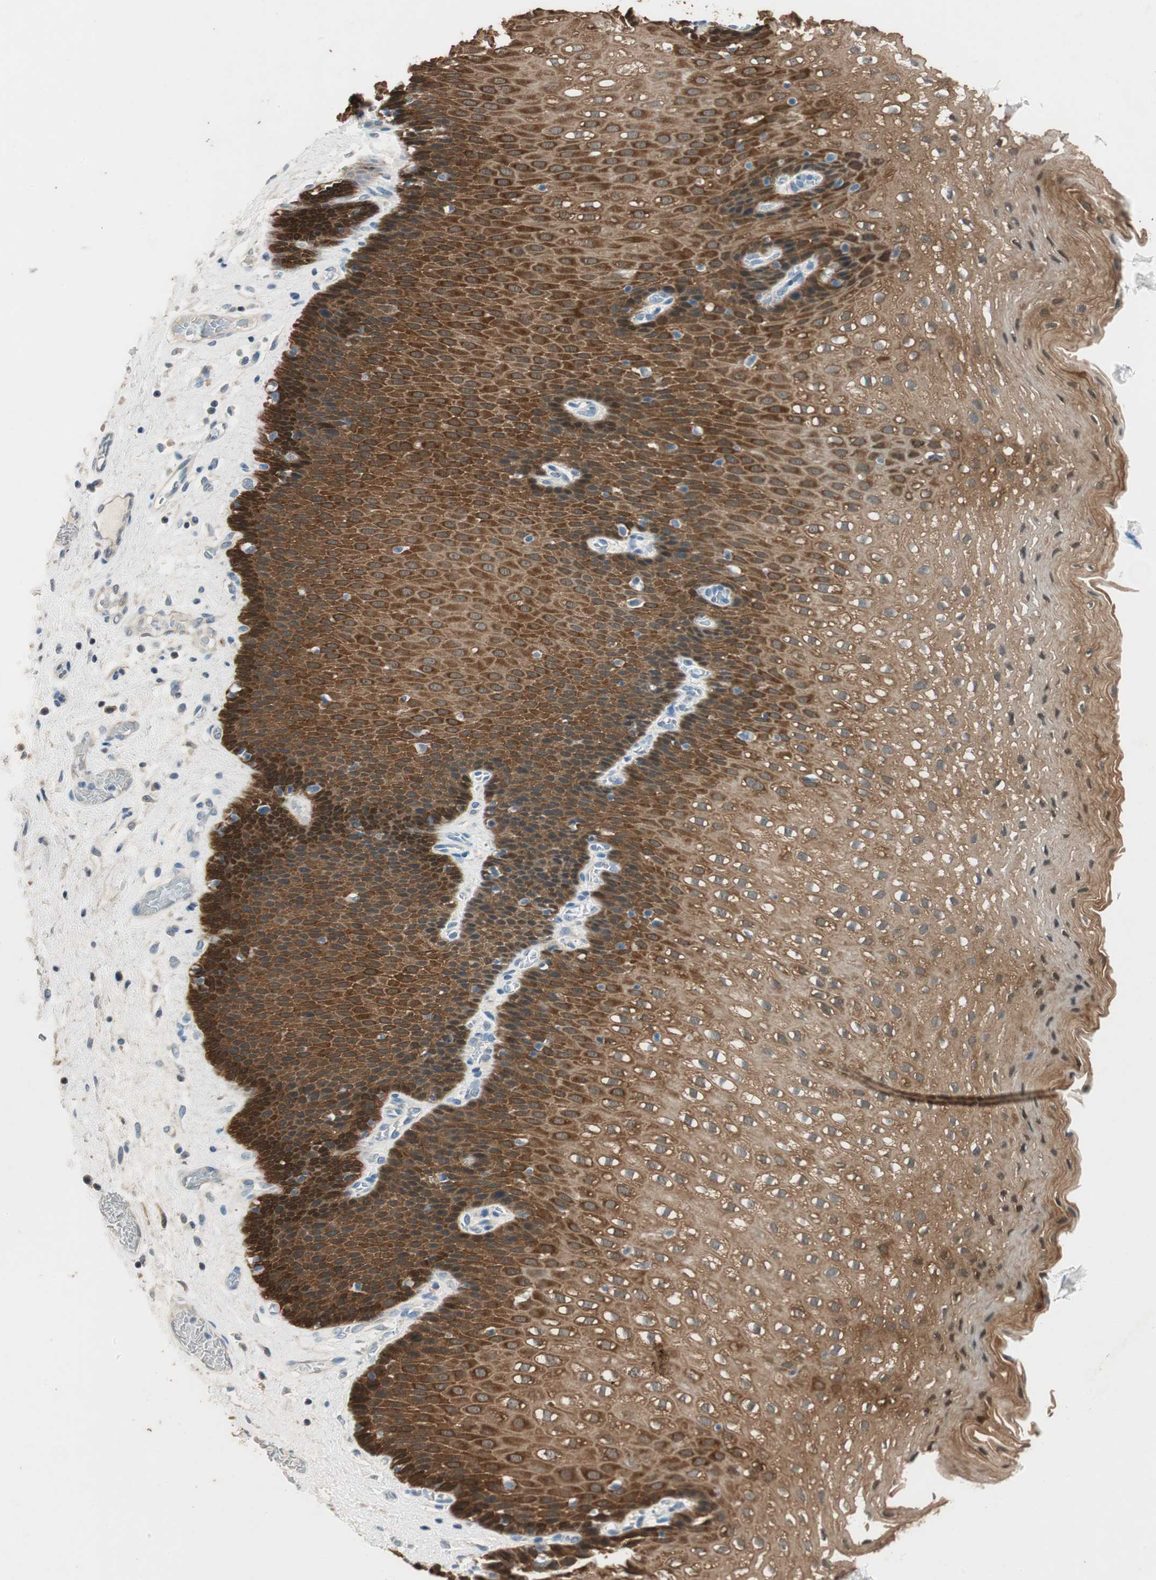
{"staining": {"intensity": "strong", "quantity": ">75%", "location": "cytoplasmic/membranous"}, "tissue": "esophagus", "cell_type": "Squamous epithelial cells", "image_type": "normal", "snomed": [{"axis": "morphology", "description": "Normal tissue, NOS"}, {"axis": "topography", "description": "Esophagus"}], "caption": "The image demonstrates immunohistochemical staining of benign esophagus. There is strong cytoplasmic/membranous expression is present in approximately >75% of squamous epithelial cells.", "gene": "SERPINB5", "patient": {"sex": "male", "age": 48}}